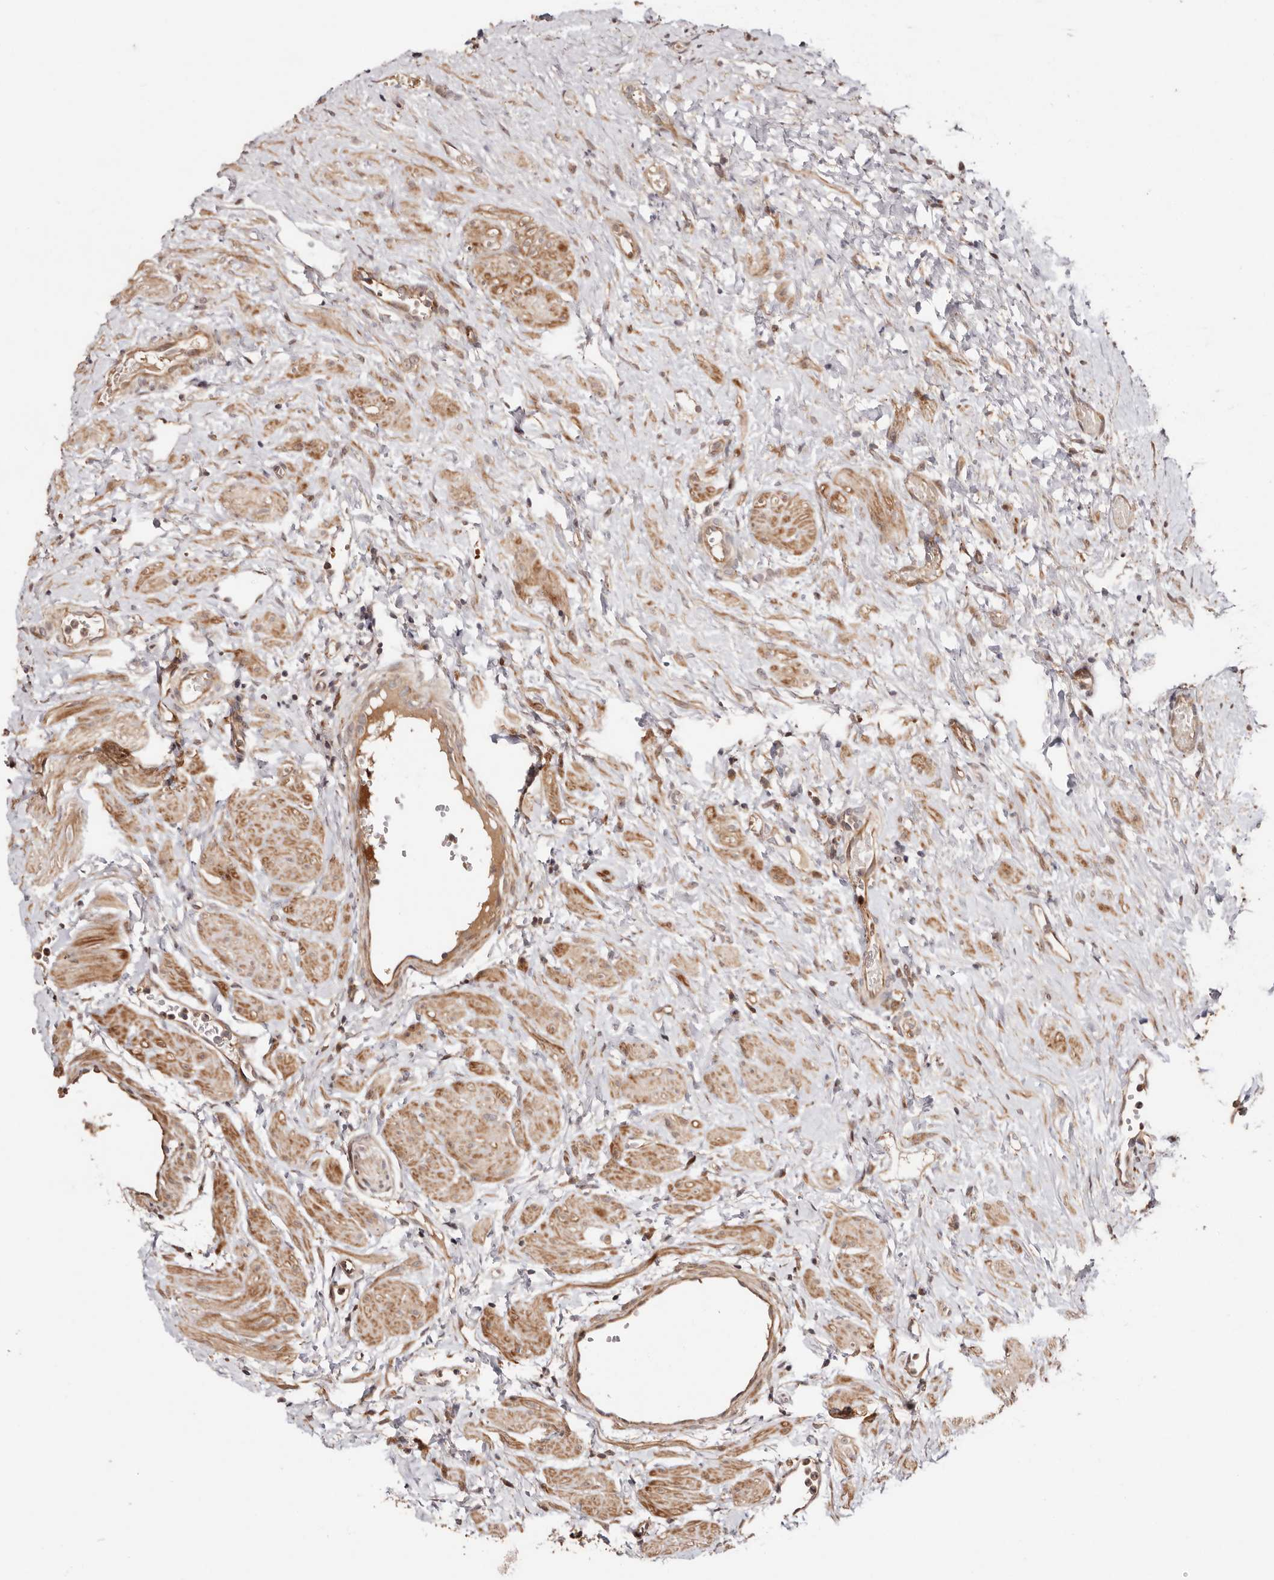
{"staining": {"intensity": "moderate", "quantity": "<25%", "location": "cytoplasmic/membranous,nuclear"}, "tissue": "ovary", "cell_type": "Ovarian stroma cells", "image_type": "normal", "snomed": [{"axis": "morphology", "description": "Normal tissue, NOS"}, {"axis": "morphology", "description": "Cyst, NOS"}, {"axis": "topography", "description": "Ovary"}], "caption": "Approximately <25% of ovarian stroma cells in normal ovary exhibit moderate cytoplasmic/membranous,nuclear protein expression as visualized by brown immunohistochemical staining.", "gene": "PTPN22", "patient": {"sex": "female", "age": 33}}